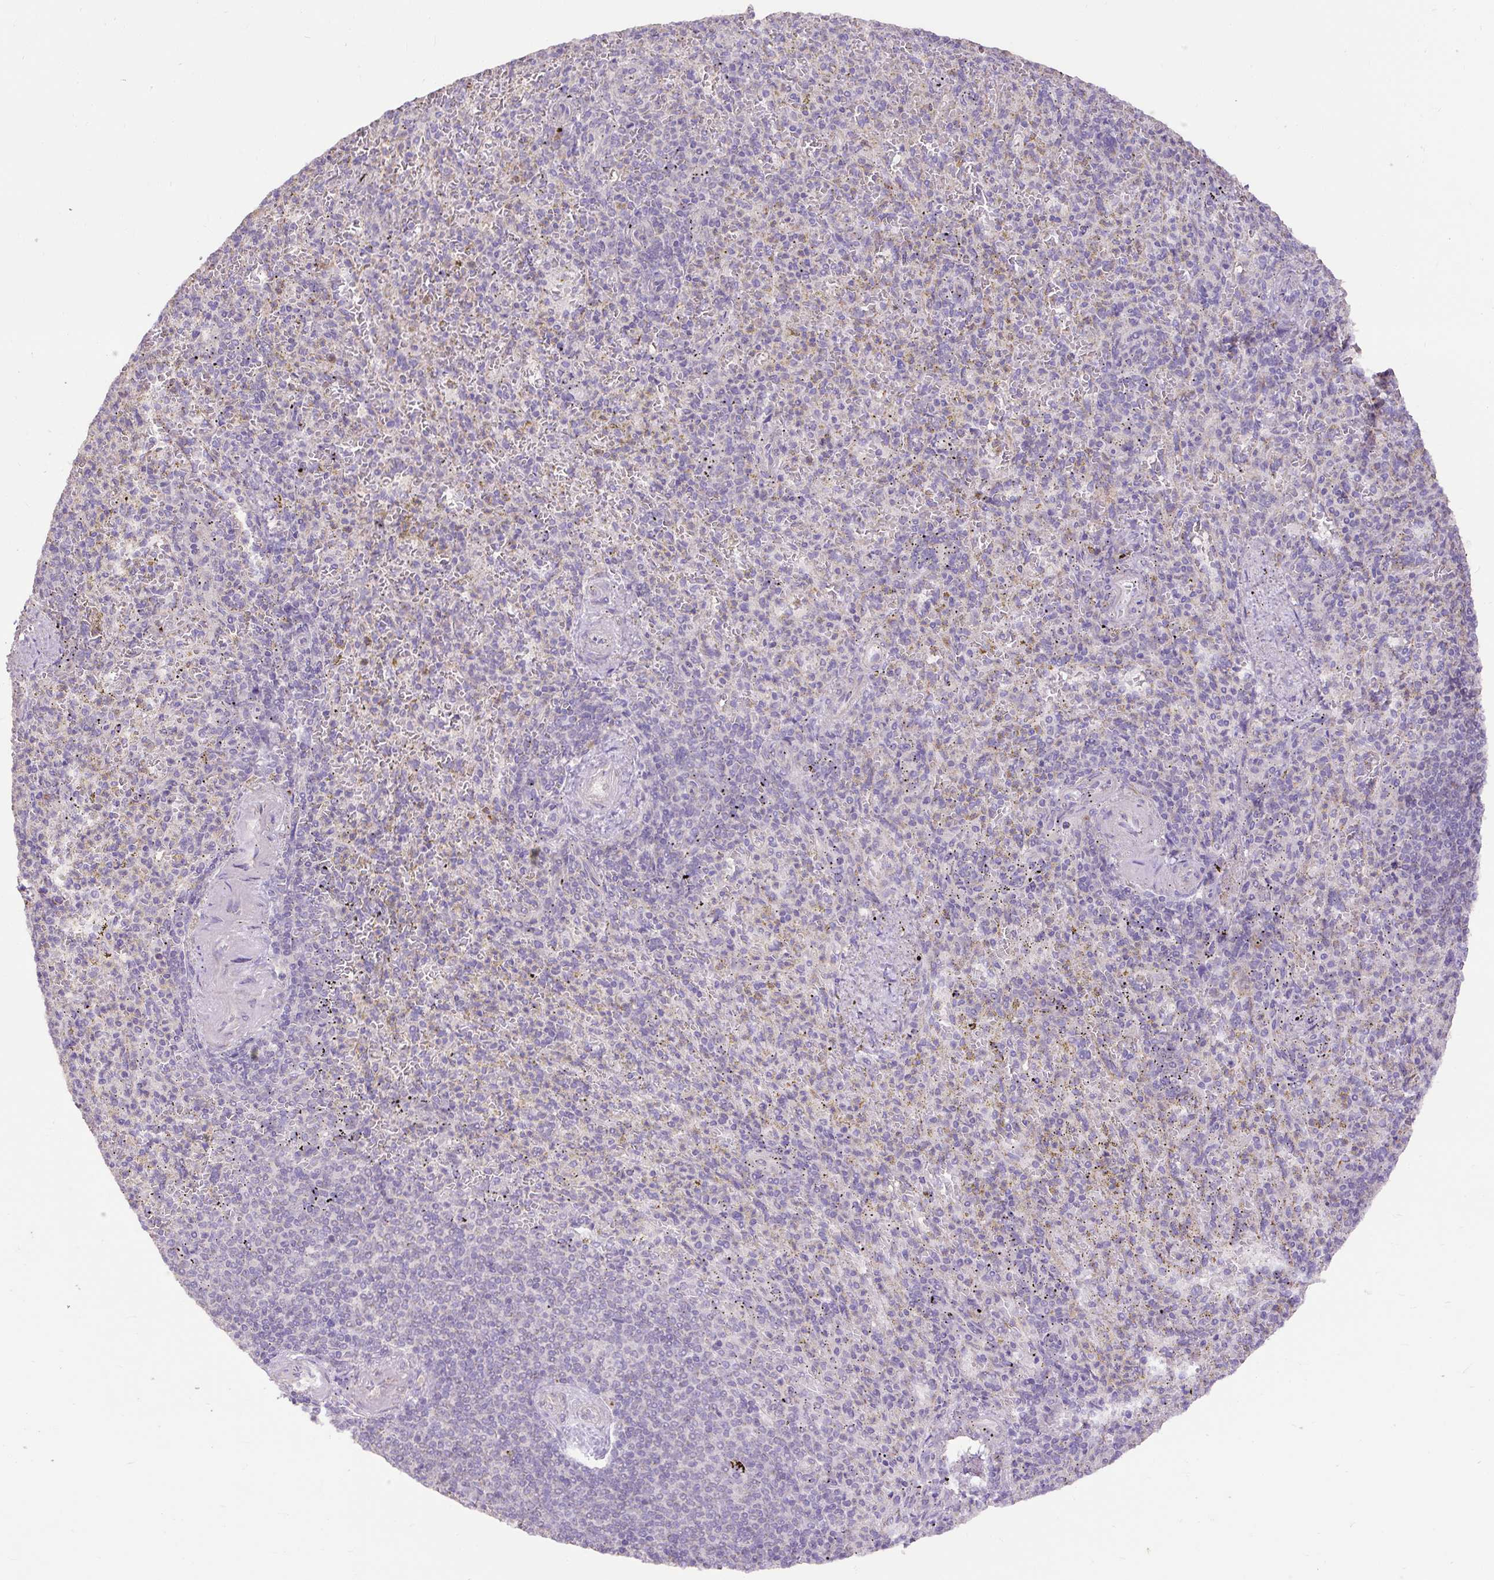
{"staining": {"intensity": "negative", "quantity": "none", "location": "none"}, "tissue": "spleen", "cell_type": "Cells in red pulp", "image_type": "normal", "snomed": [{"axis": "morphology", "description": "Normal tissue, NOS"}, {"axis": "topography", "description": "Spleen"}], "caption": "Immunohistochemical staining of benign spleen reveals no significant expression in cells in red pulp.", "gene": "ABR", "patient": {"sex": "female", "age": 74}}